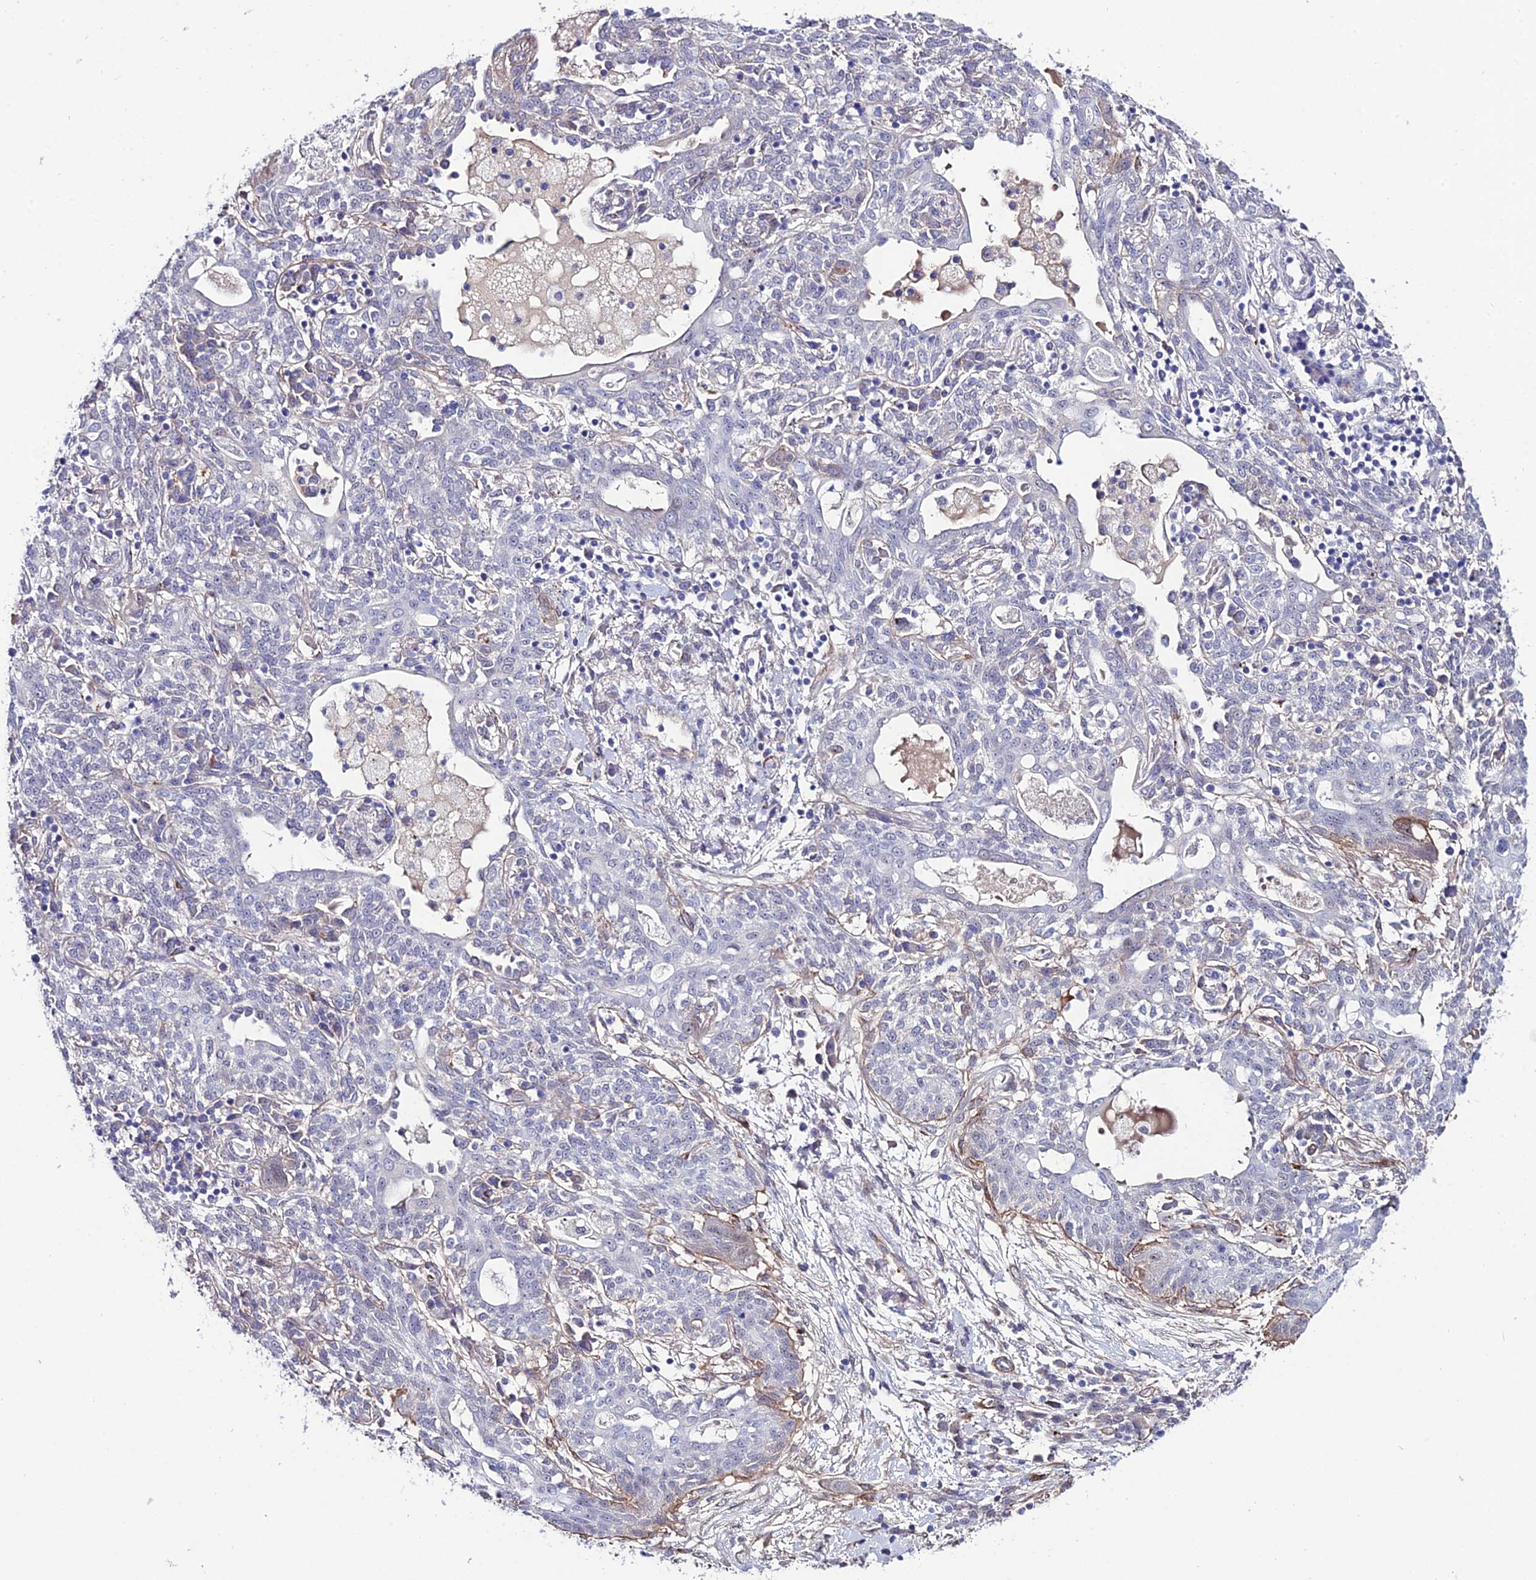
{"staining": {"intensity": "negative", "quantity": "none", "location": "none"}, "tissue": "lung cancer", "cell_type": "Tumor cells", "image_type": "cancer", "snomed": [{"axis": "morphology", "description": "Squamous cell carcinoma, NOS"}, {"axis": "topography", "description": "Lung"}], "caption": "This micrograph is of lung cancer stained with immunohistochemistry to label a protein in brown with the nuclei are counter-stained blue. There is no positivity in tumor cells. (DAB (3,3'-diaminobenzidine) IHC with hematoxylin counter stain).", "gene": "SYT15", "patient": {"sex": "female", "age": 70}}